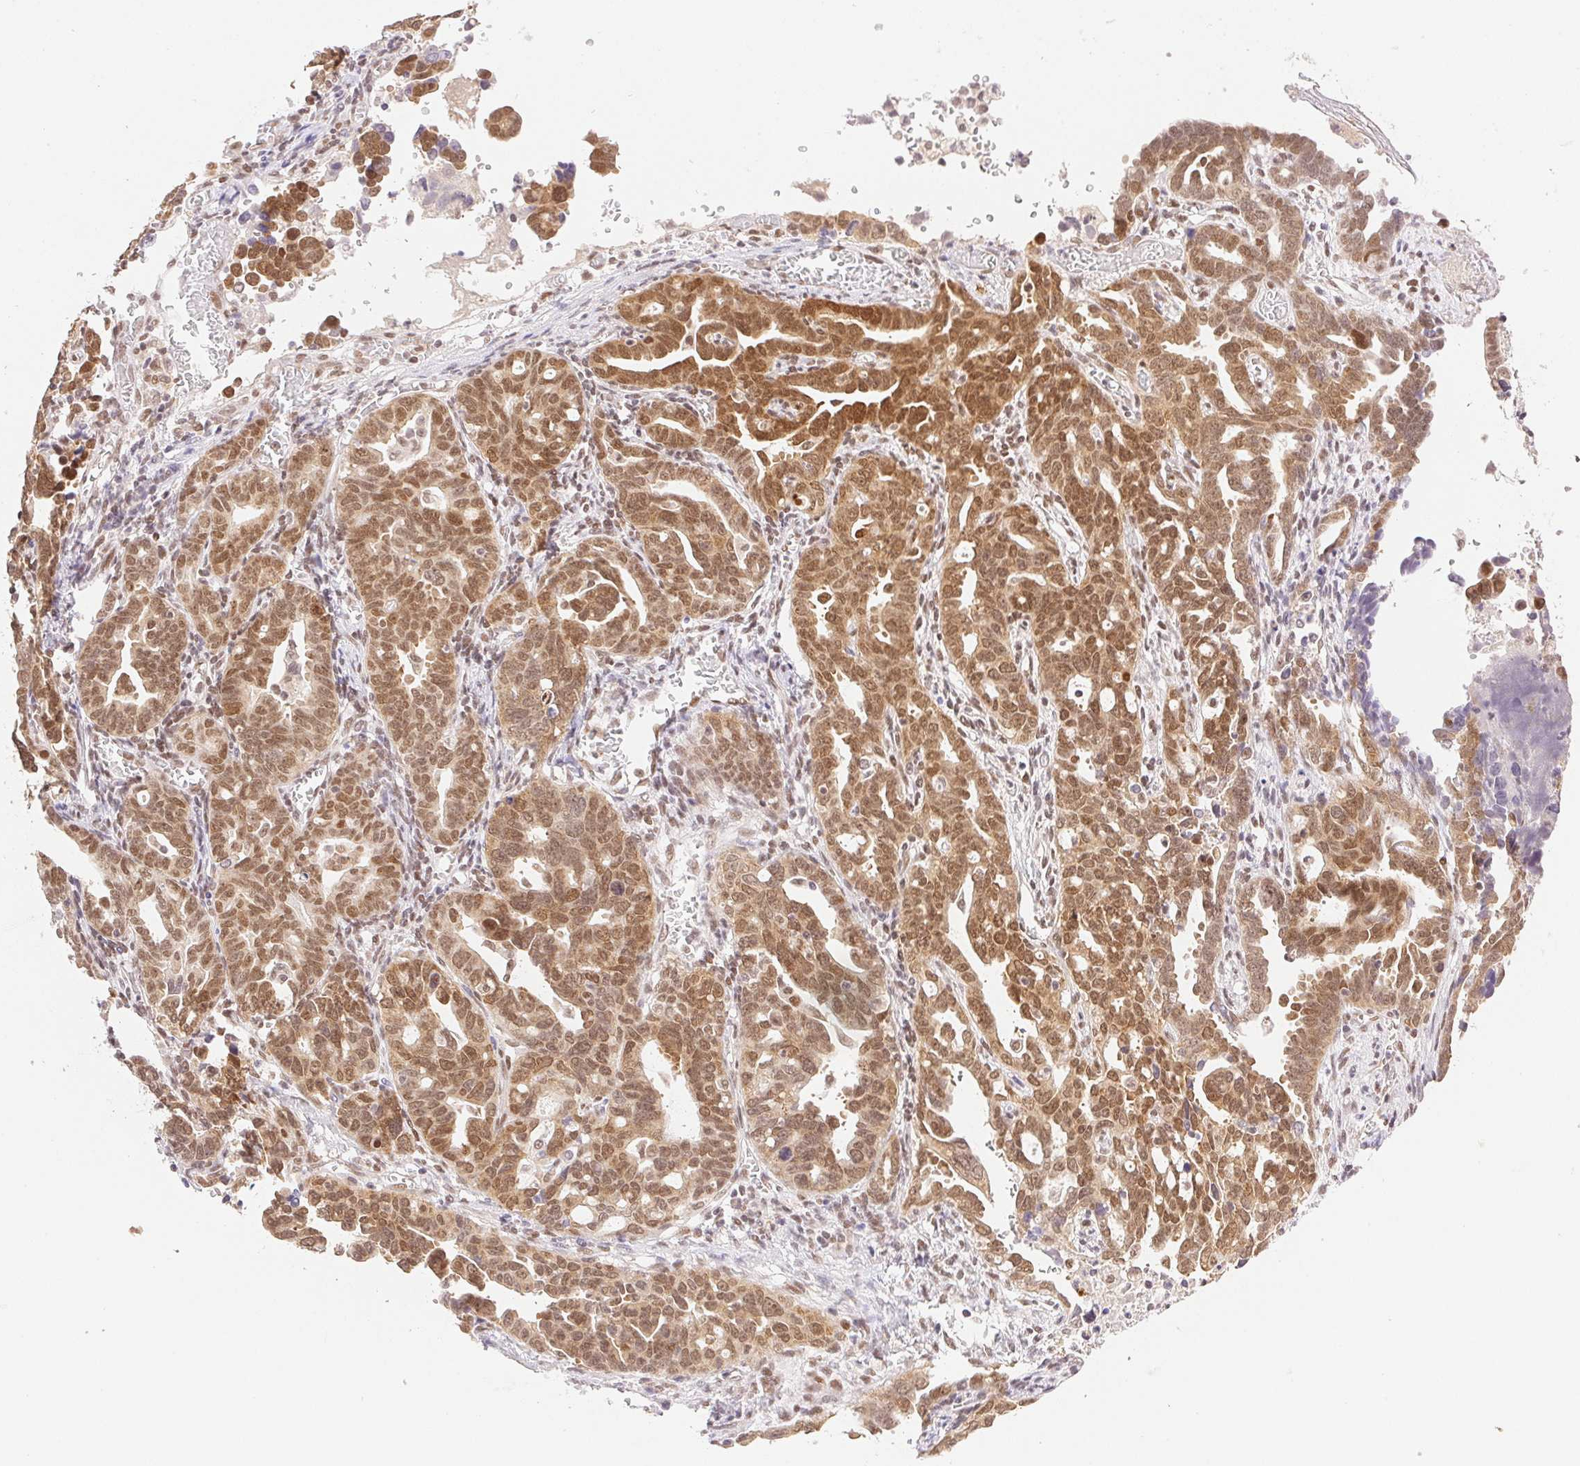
{"staining": {"intensity": "moderate", "quantity": ">75%", "location": "nuclear"}, "tissue": "ovarian cancer", "cell_type": "Tumor cells", "image_type": "cancer", "snomed": [{"axis": "morphology", "description": "Cystadenocarcinoma, serous, NOS"}, {"axis": "topography", "description": "Ovary"}], "caption": "Ovarian cancer tissue demonstrates moderate nuclear expression in approximately >75% of tumor cells, visualized by immunohistochemistry. The staining was performed using DAB (3,3'-diaminobenzidine), with brown indicating positive protein expression. Nuclei are stained blue with hematoxylin.", "gene": "H2AZ2", "patient": {"sex": "female", "age": 69}}